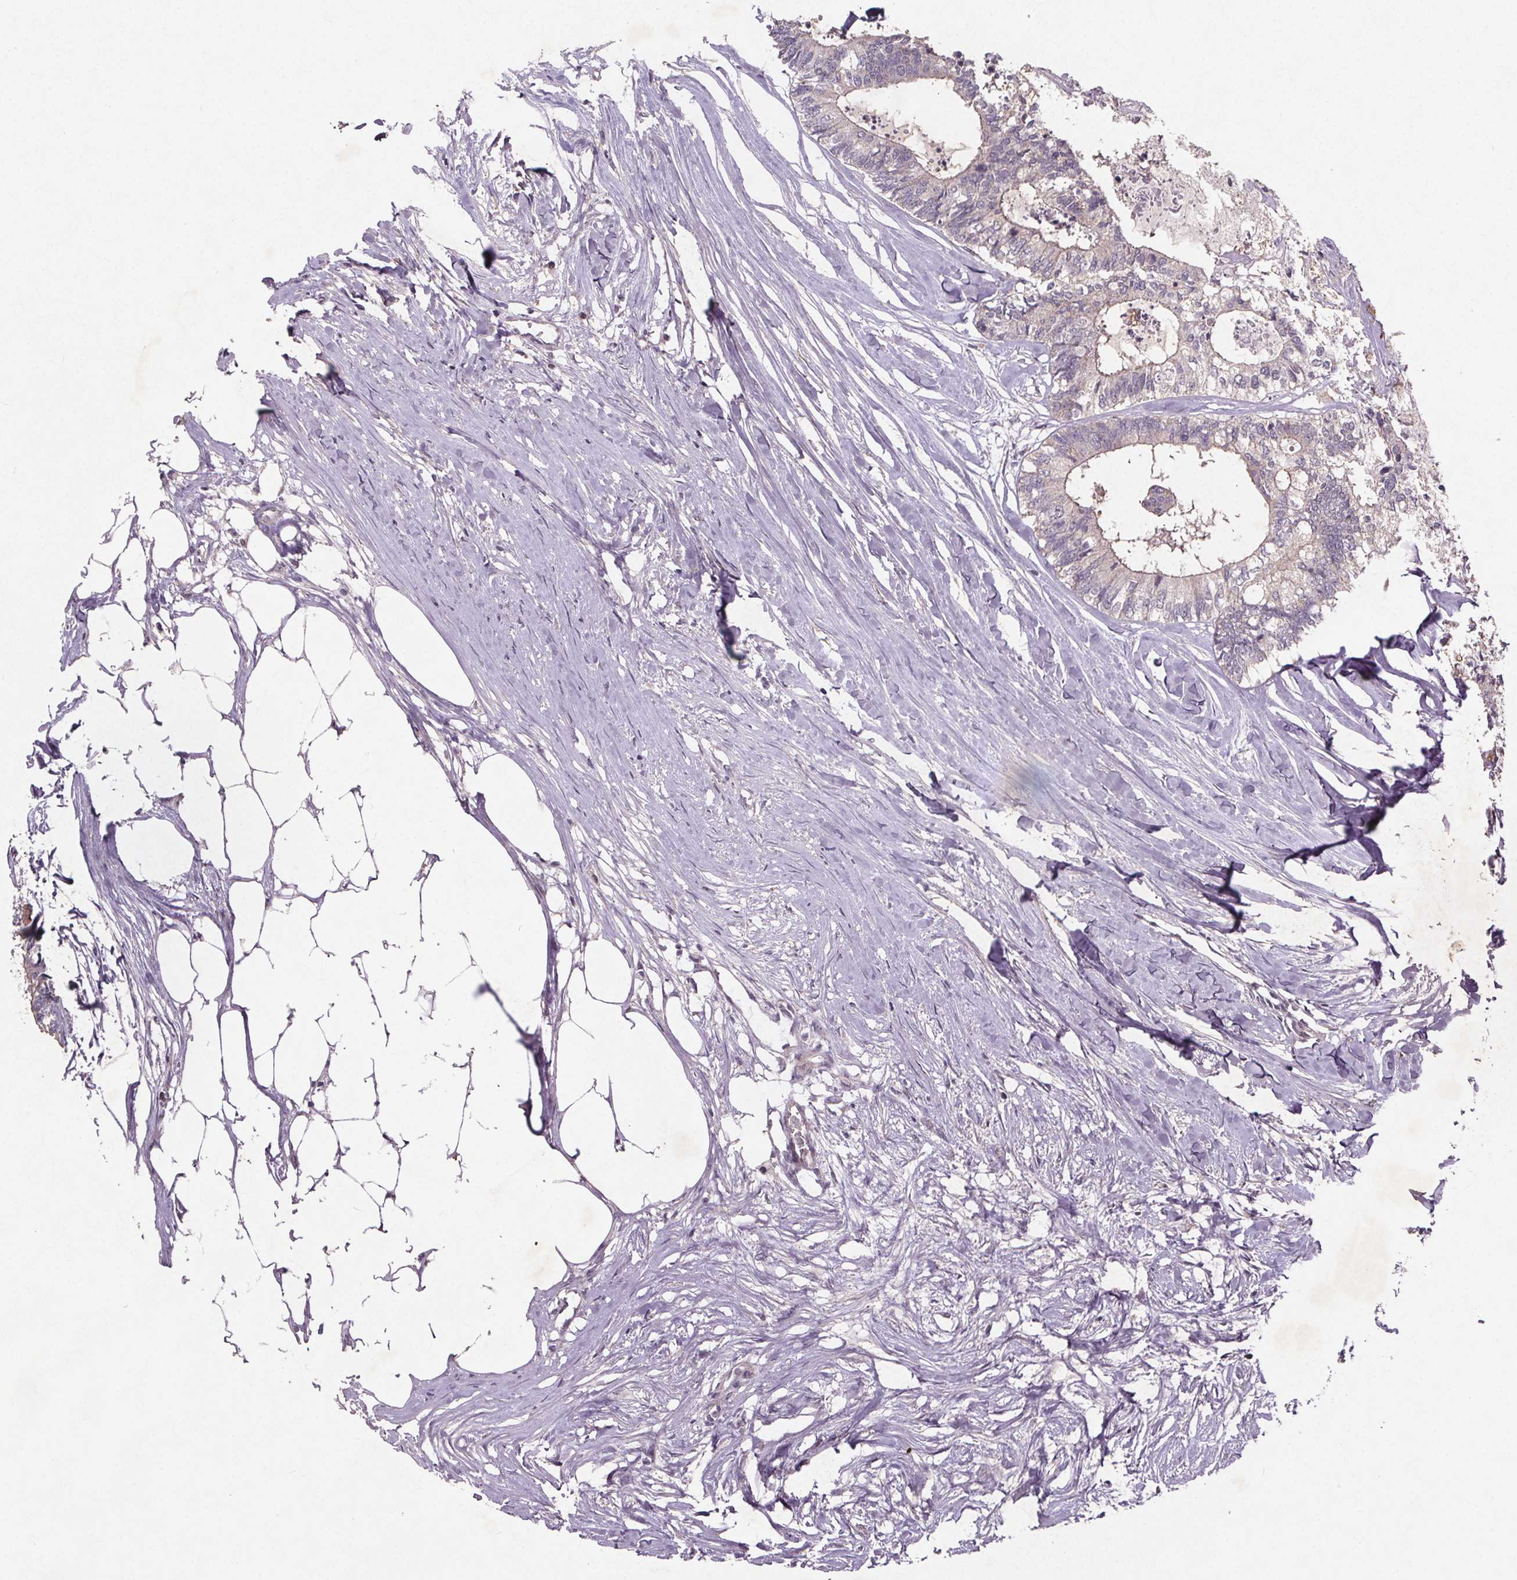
{"staining": {"intensity": "negative", "quantity": "none", "location": "none"}, "tissue": "colorectal cancer", "cell_type": "Tumor cells", "image_type": "cancer", "snomed": [{"axis": "morphology", "description": "Adenocarcinoma, NOS"}, {"axis": "topography", "description": "Colon"}, {"axis": "topography", "description": "Rectum"}], "caption": "The image shows no significant staining in tumor cells of colorectal cancer (adenocarcinoma).", "gene": "STRN3", "patient": {"sex": "male", "age": 57}}